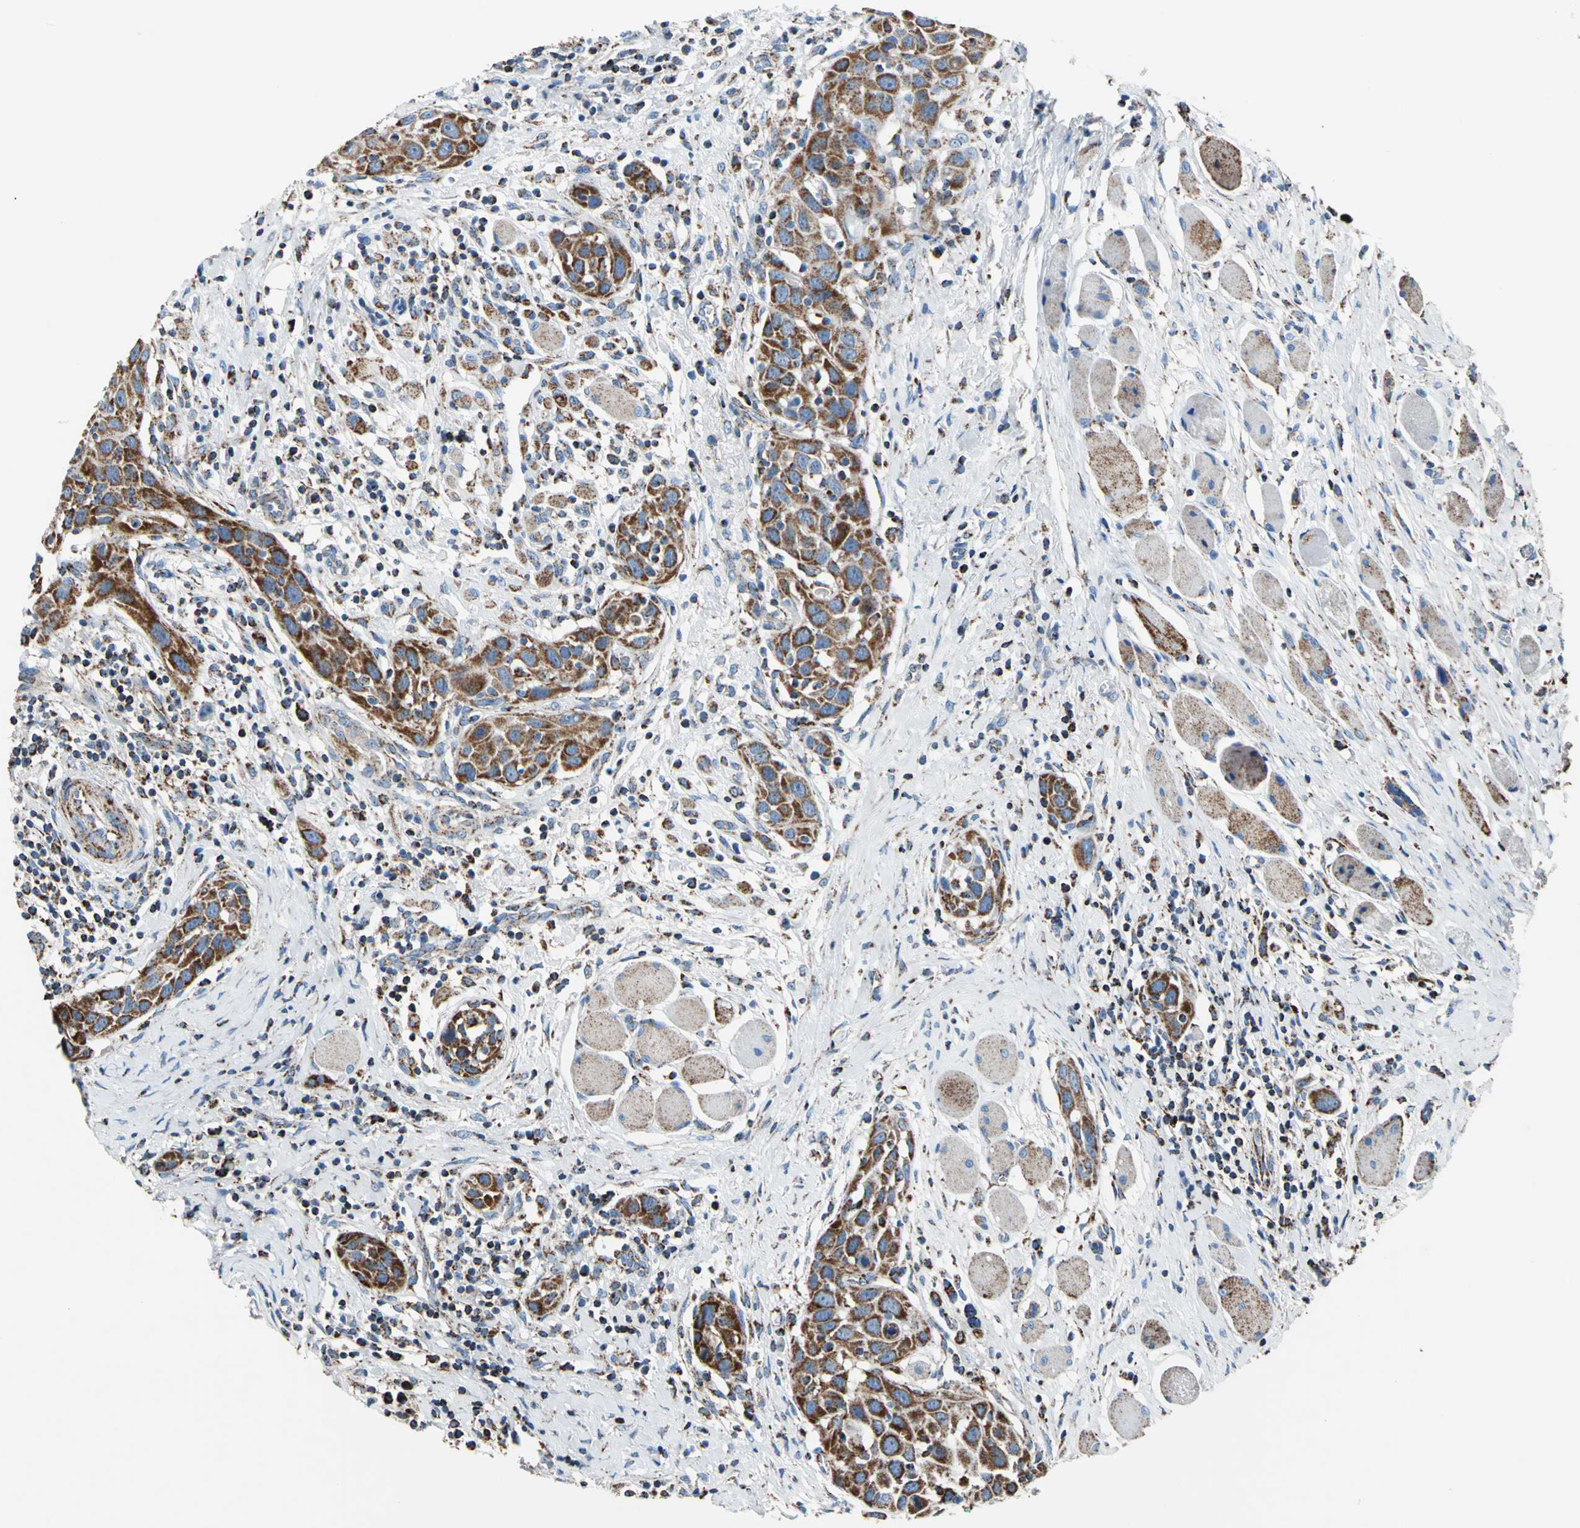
{"staining": {"intensity": "strong", "quantity": ">75%", "location": "cytoplasmic/membranous"}, "tissue": "head and neck cancer", "cell_type": "Tumor cells", "image_type": "cancer", "snomed": [{"axis": "morphology", "description": "Squamous cell carcinoma, NOS"}, {"axis": "topography", "description": "Oral tissue"}, {"axis": "topography", "description": "Head-Neck"}], "caption": "Head and neck cancer stained with a protein marker exhibits strong staining in tumor cells.", "gene": "ECH1", "patient": {"sex": "female", "age": 50}}